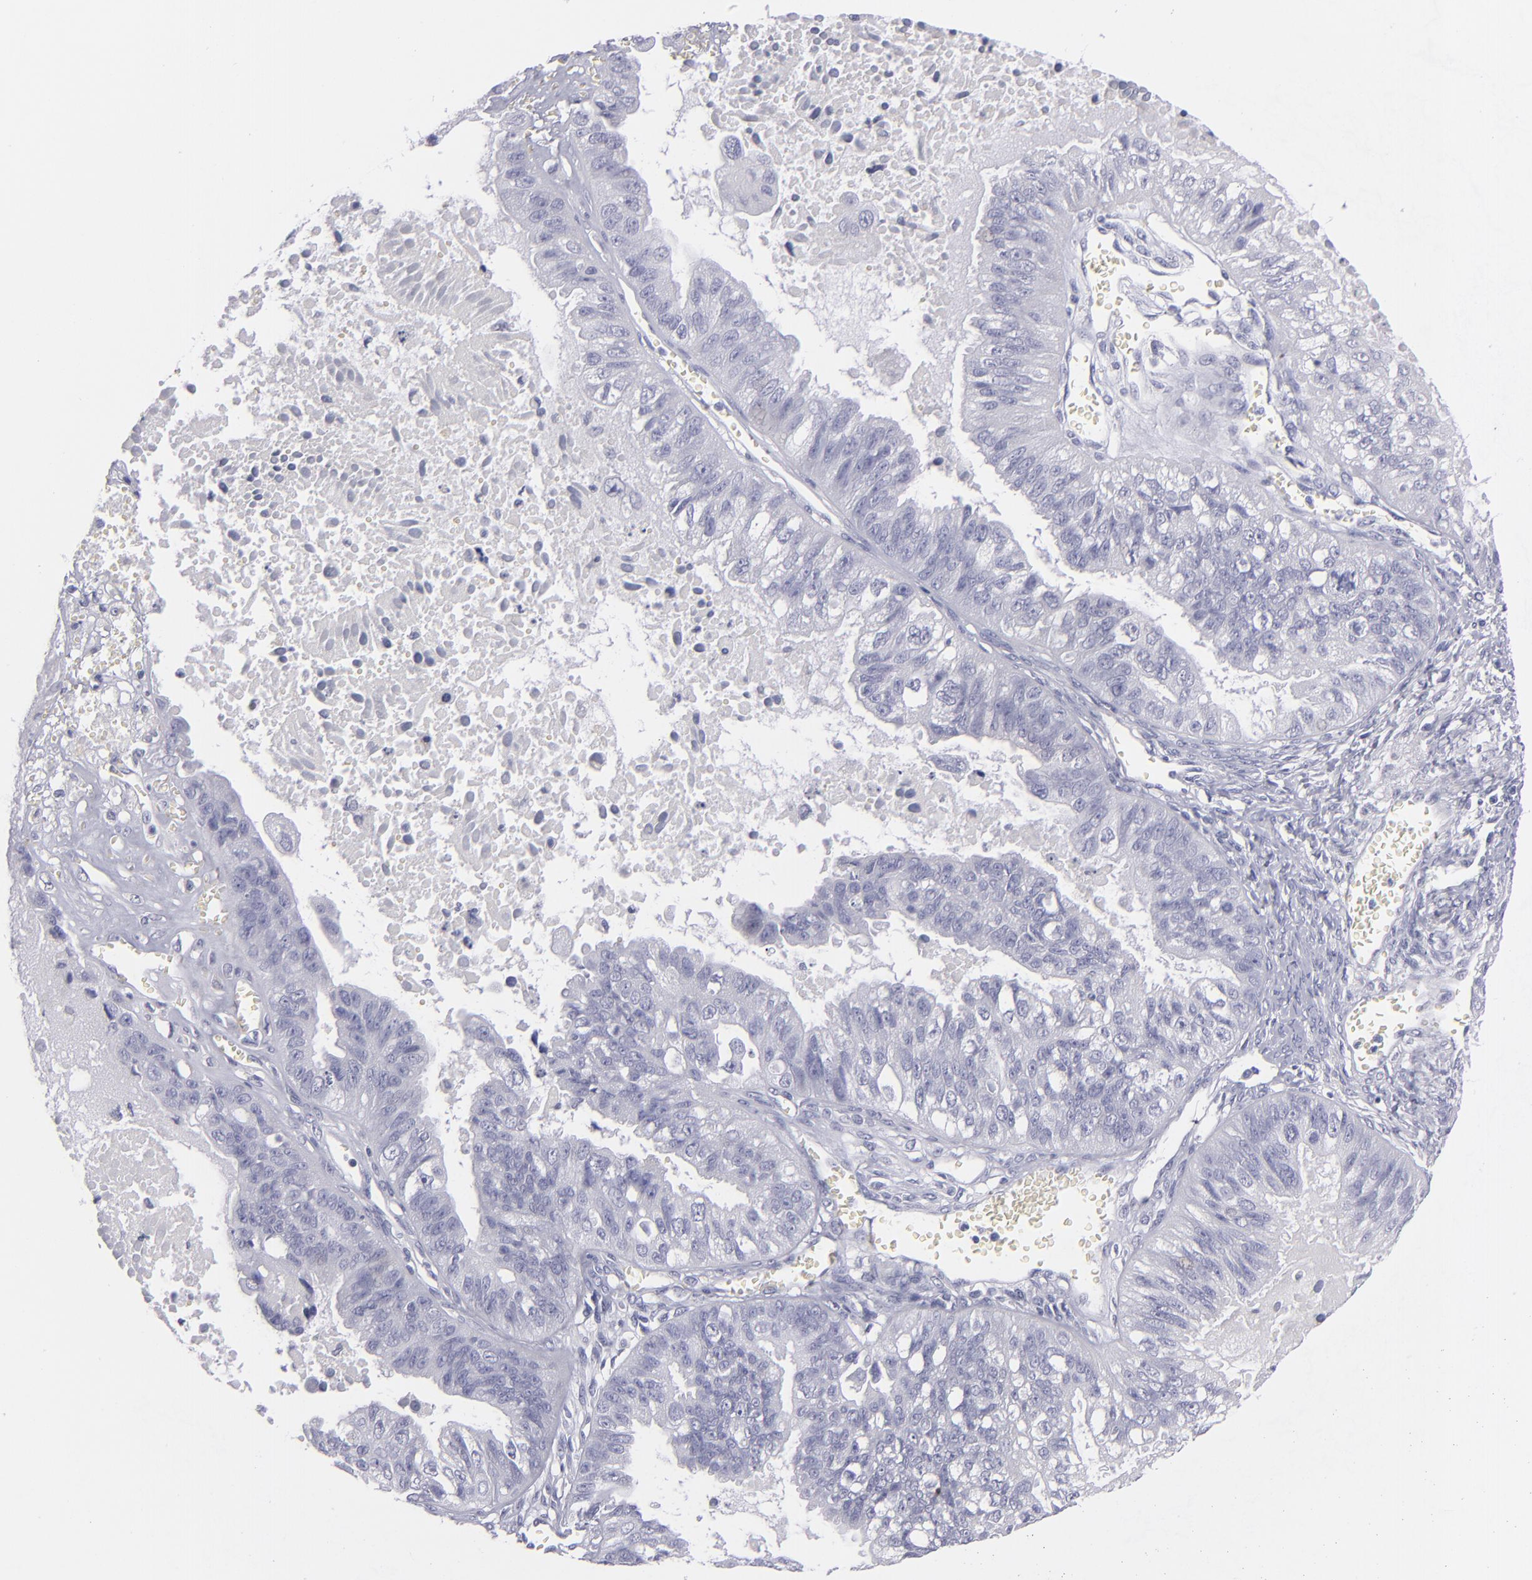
{"staining": {"intensity": "negative", "quantity": "none", "location": "none"}, "tissue": "ovarian cancer", "cell_type": "Tumor cells", "image_type": "cancer", "snomed": [{"axis": "morphology", "description": "Carcinoma, endometroid"}, {"axis": "topography", "description": "Ovary"}], "caption": "Photomicrograph shows no protein staining in tumor cells of endometroid carcinoma (ovarian) tissue.", "gene": "MYH11", "patient": {"sex": "female", "age": 85}}